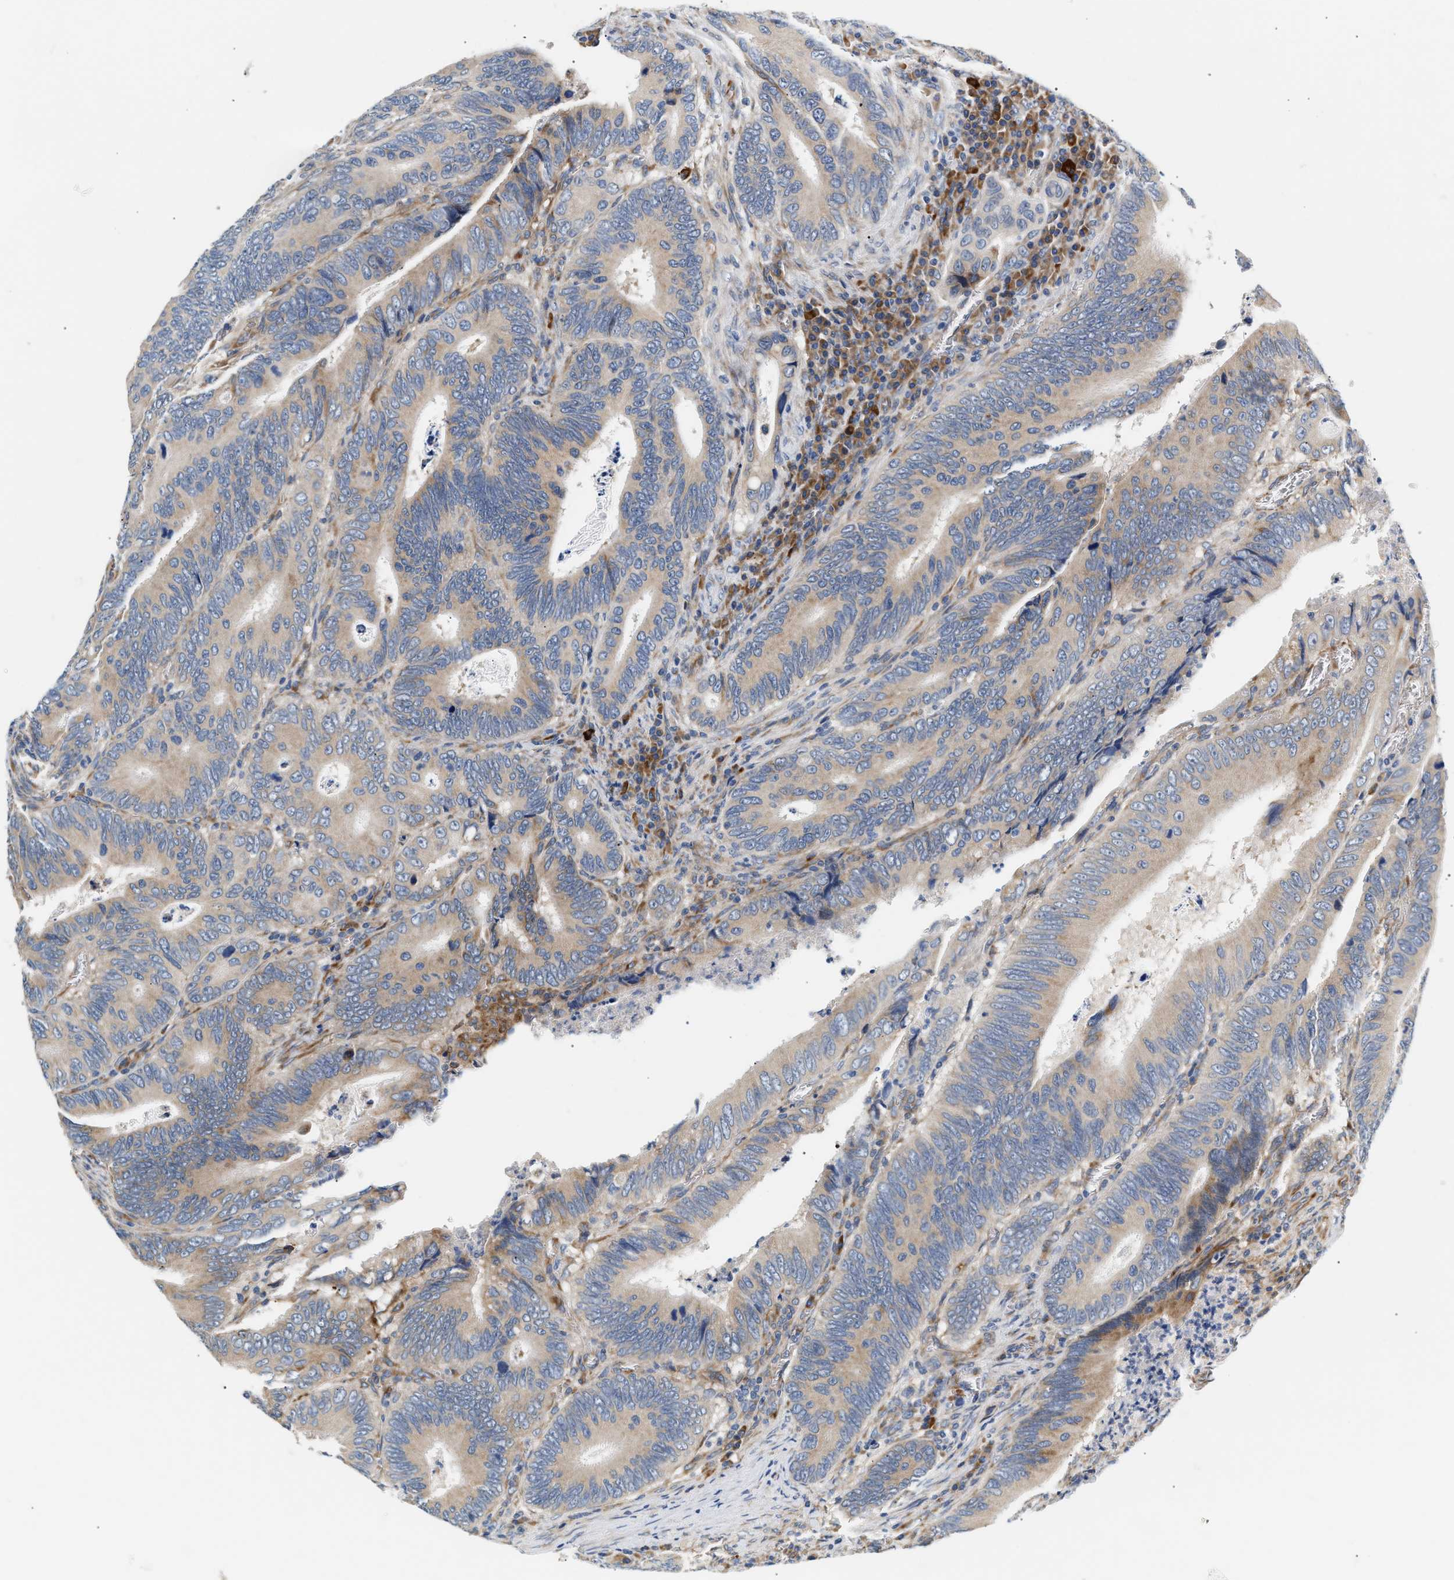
{"staining": {"intensity": "weak", "quantity": ">75%", "location": "cytoplasmic/membranous"}, "tissue": "colorectal cancer", "cell_type": "Tumor cells", "image_type": "cancer", "snomed": [{"axis": "morphology", "description": "Inflammation, NOS"}, {"axis": "morphology", "description": "Adenocarcinoma, NOS"}, {"axis": "topography", "description": "Colon"}], "caption": "This photomicrograph demonstrates colorectal adenocarcinoma stained with immunohistochemistry to label a protein in brown. The cytoplasmic/membranous of tumor cells show weak positivity for the protein. Nuclei are counter-stained blue.", "gene": "IFT74", "patient": {"sex": "male", "age": 72}}